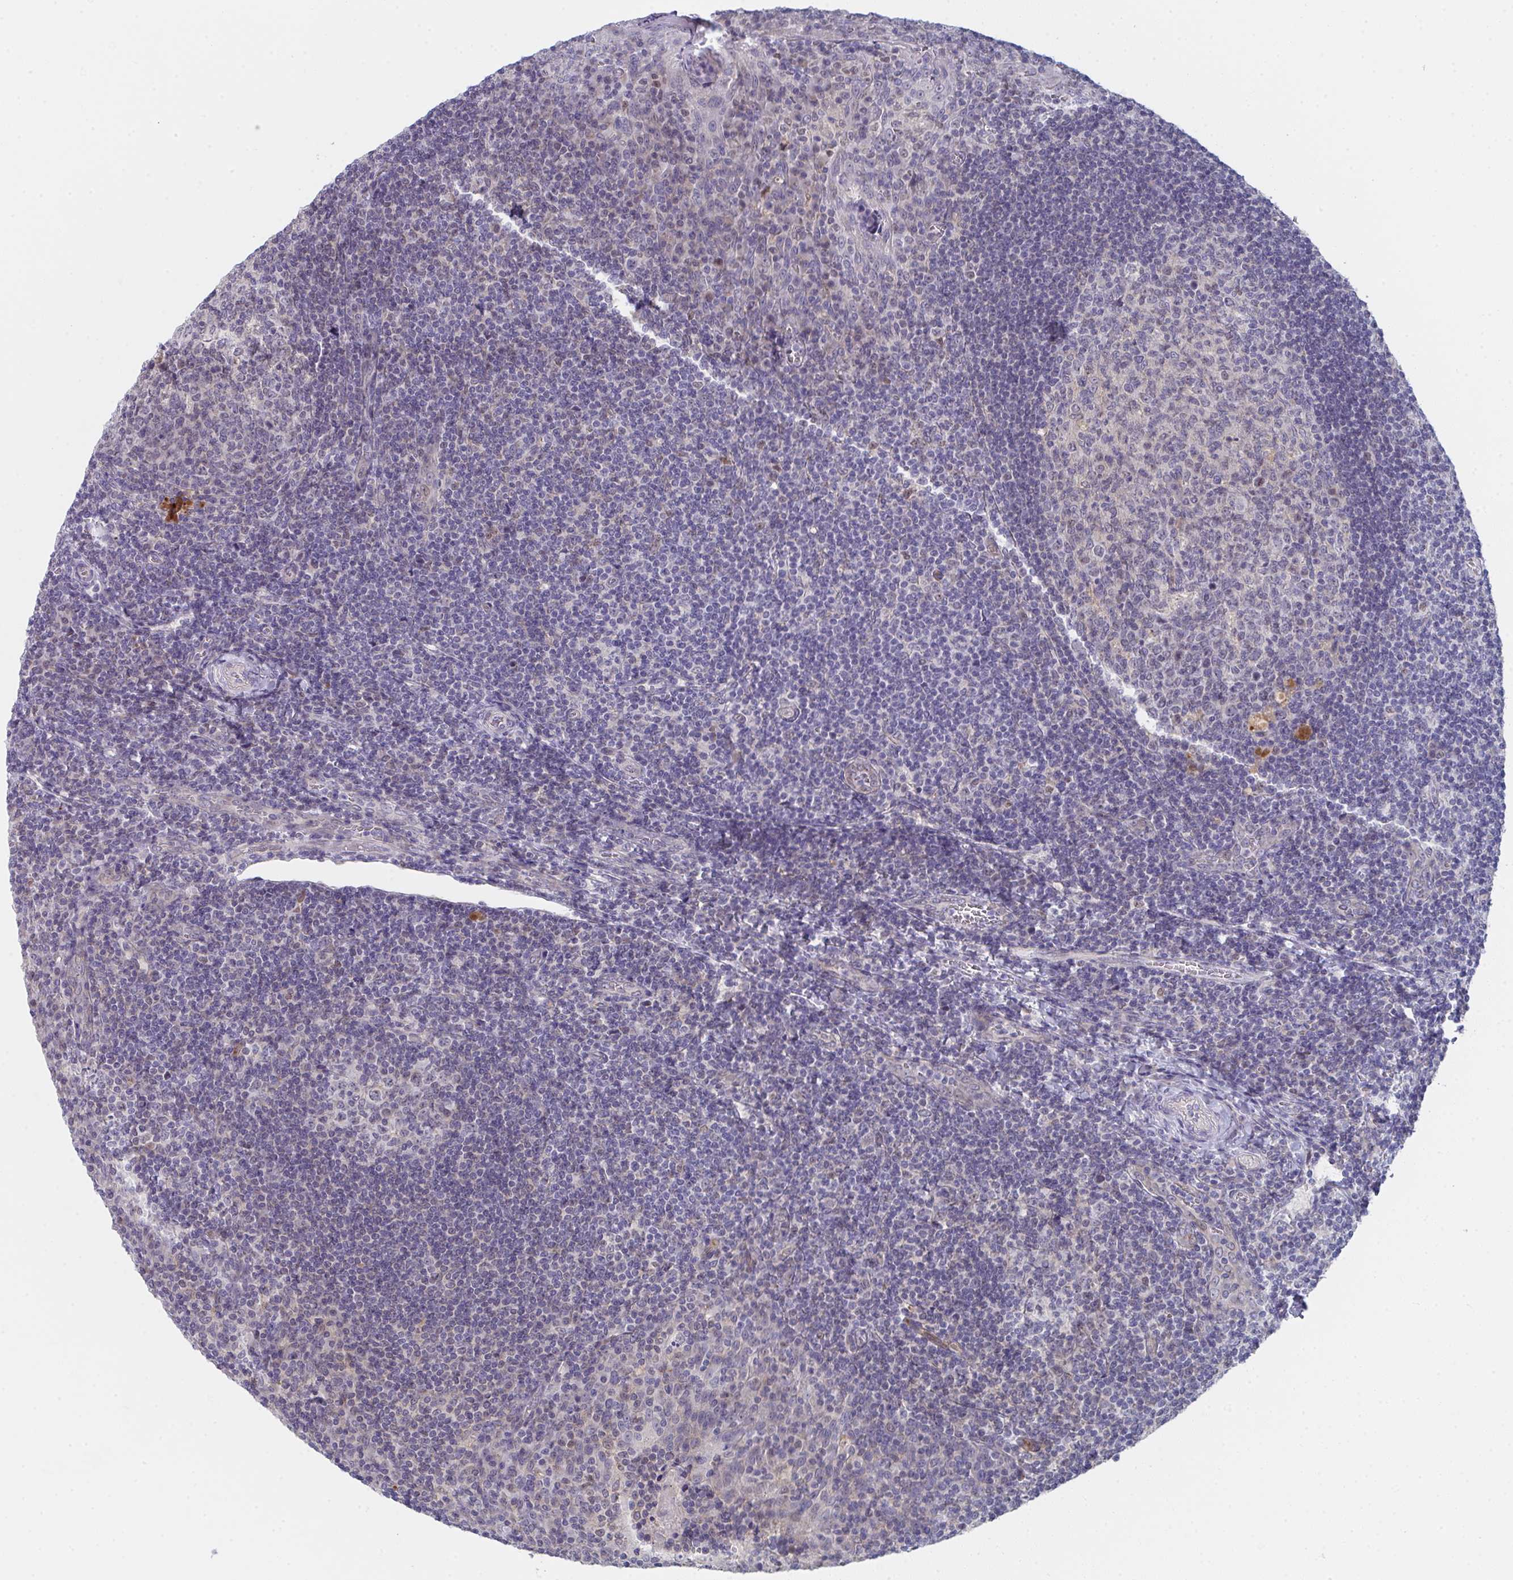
{"staining": {"intensity": "negative", "quantity": "none", "location": "none"}, "tissue": "tonsil", "cell_type": "Germinal center cells", "image_type": "normal", "snomed": [{"axis": "morphology", "description": "Normal tissue, NOS"}, {"axis": "topography", "description": "Tonsil"}], "caption": "A histopathology image of human tonsil is negative for staining in germinal center cells.", "gene": "VWDE", "patient": {"sex": "male", "age": 17}}